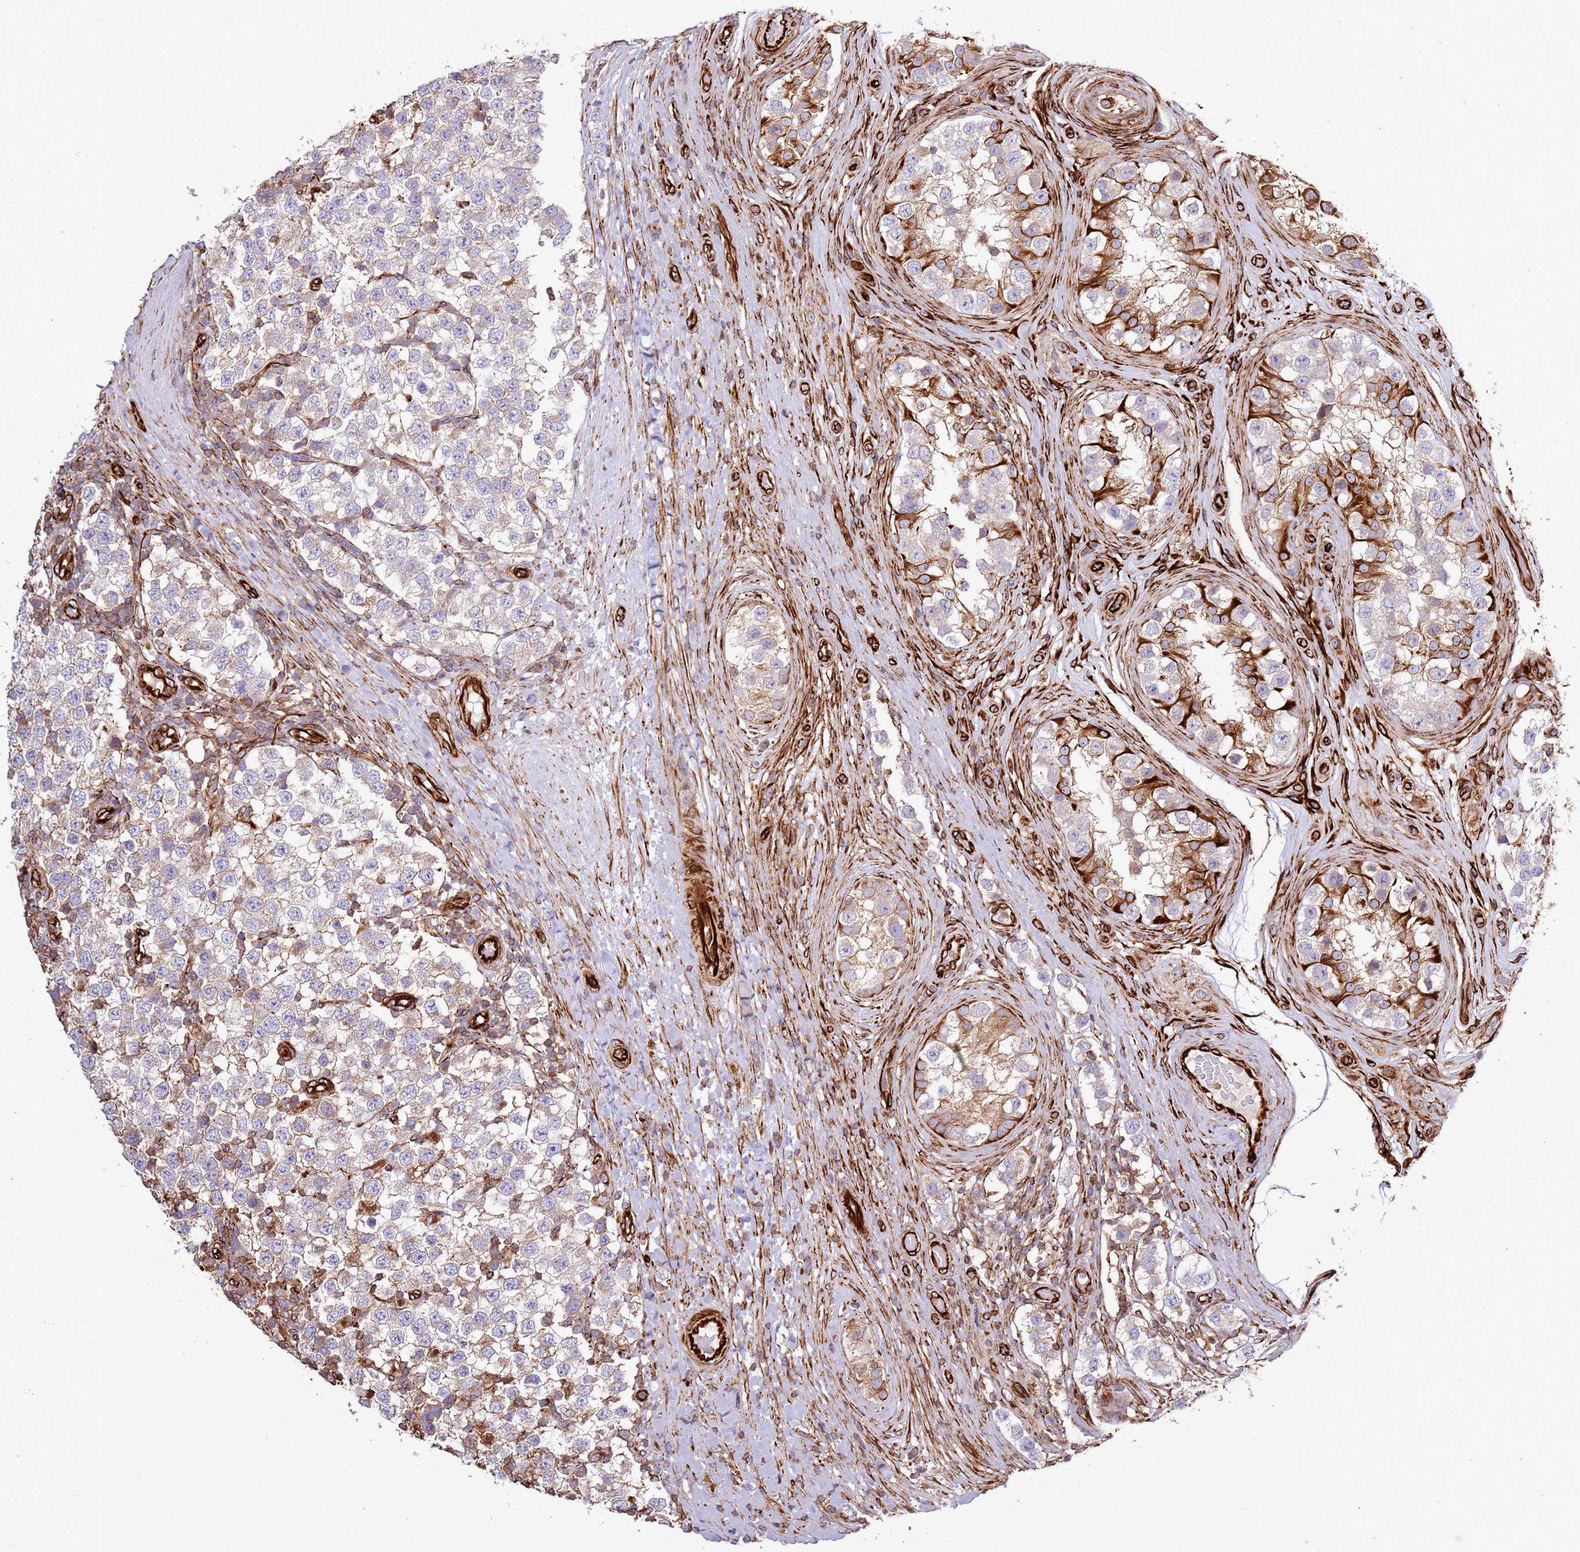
{"staining": {"intensity": "weak", "quantity": "25%-75%", "location": "cytoplasmic/membranous"}, "tissue": "testis cancer", "cell_type": "Tumor cells", "image_type": "cancer", "snomed": [{"axis": "morphology", "description": "Seminoma, NOS"}, {"axis": "topography", "description": "Testis"}], "caption": "Immunohistochemistry (DAB (3,3'-diaminobenzidine)) staining of testis seminoma exhibits weak cytoplasmic/membranous protein expression in about 25%-75% of tumor cells.", "gene": "MRGPRE", "patient": {"sex": "male", "age": 34}}